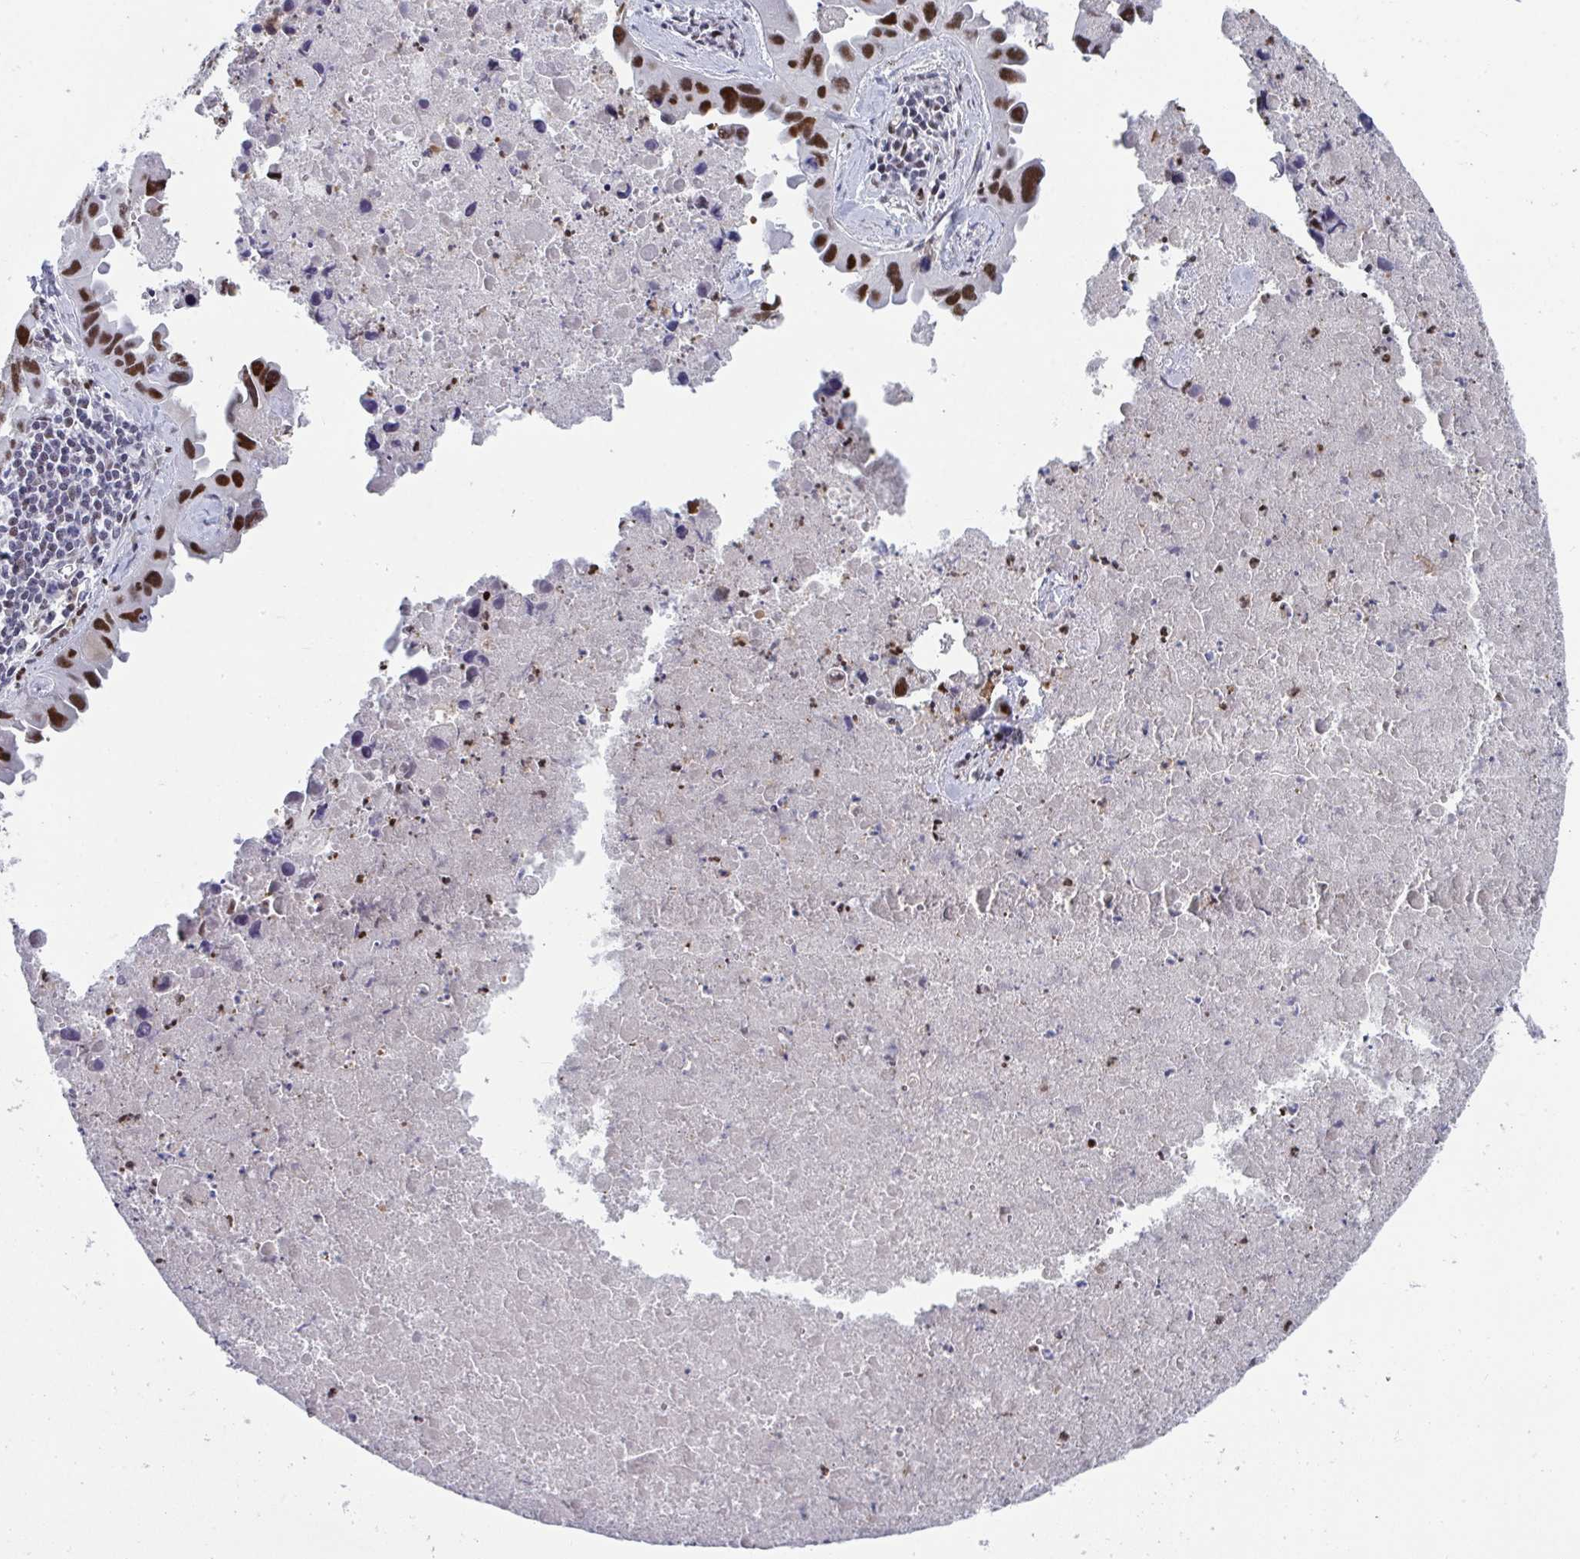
{"staining": {"intensity": "strong", "quantity": "25%-75%", "location": "nuclear"}, "tissue": "lung cancer", "cell_type": "Tumor cells", "image_type": "cancer", "snomed": [{"axis": "morphology", "description": "Adenocarcinoma, NOS"}, {"axis": "topography", "description": "Lymph node"}, {"axis": "topography", "description": "Lung"}], "caption": "Immunohistochemical staining of lung cancer (adenocarcinoma) displays strong nuclear protein expression in about 25%-75% of tumor cells.", "gene": "JDP2", "patient": {"sex": "male", "age": 64}}